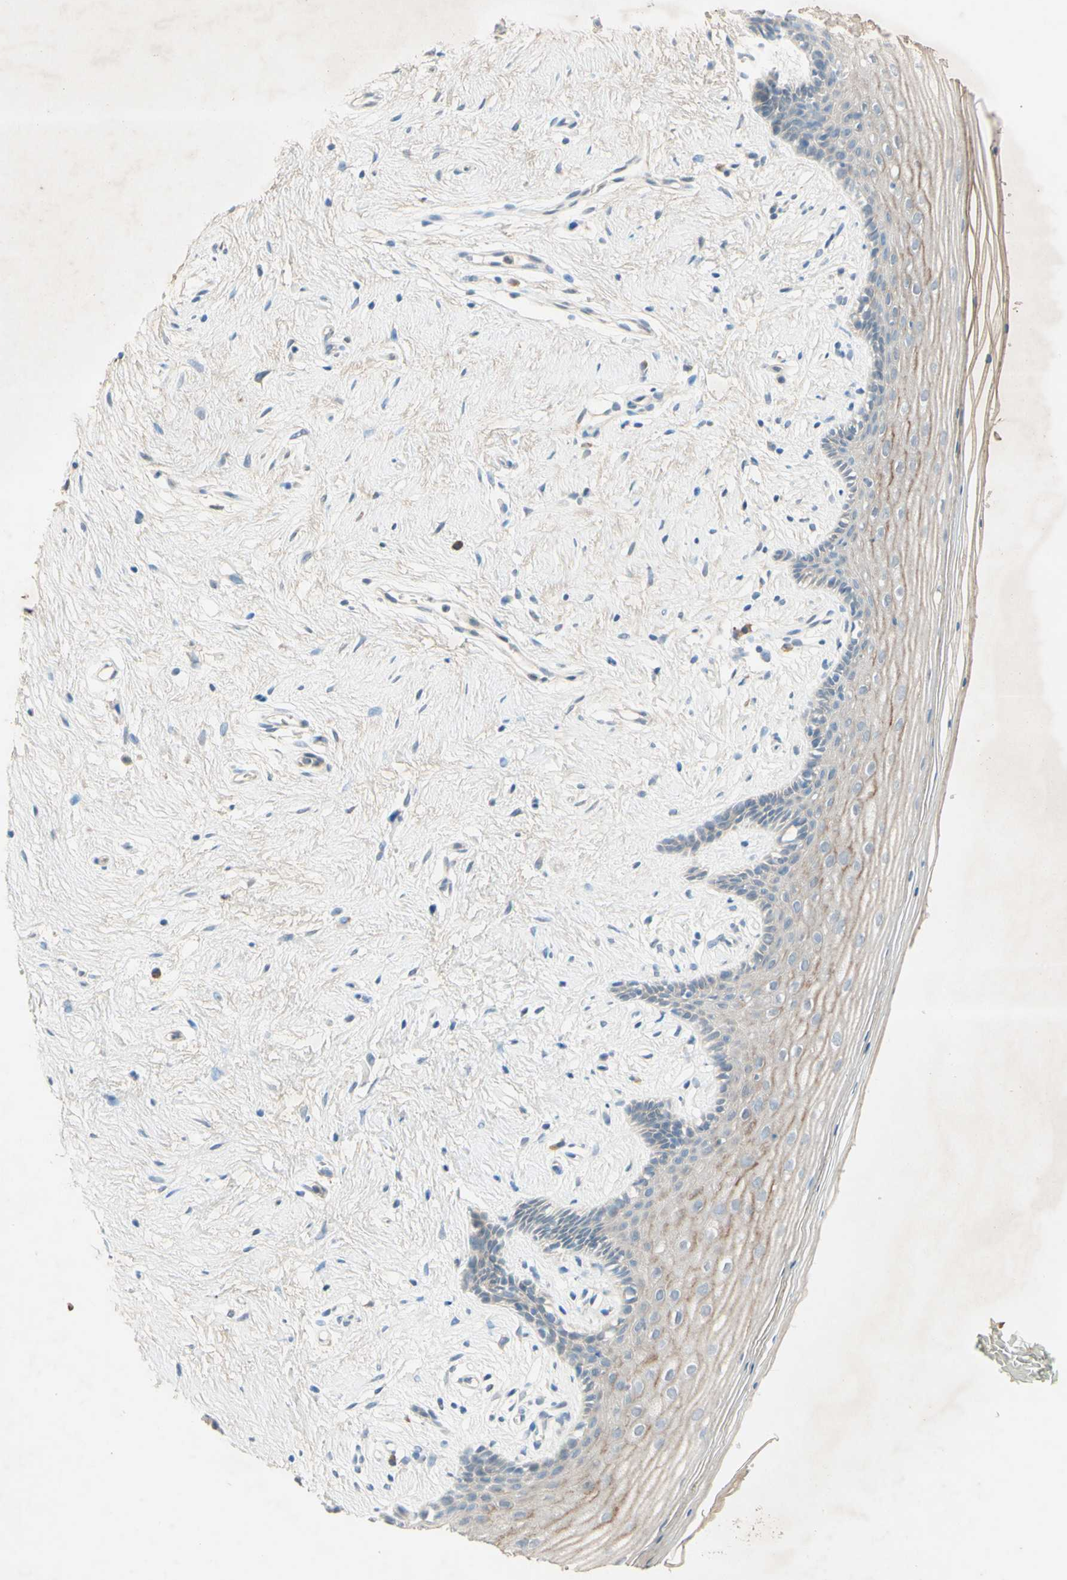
{"staining": {"intensity": "weak", "quantity": "25%-75%", "location": "cytoplasmic/membranous"}, "tissue": "vagina", "cell_type": "Squamous epithelial cells", "image_type": "normal", "snomed": [{"axis": "morphology", "description": "Normal tissue, NOS"}, {"axis": "topography", "description": "Vagina"}], "caption": "Approximately 25%-75% of squamous epithelial cells in normal human vagina show weak cytoplasmic/membranous protein expression as visualized by brown immunohistochemical staining.", "gene": "IL2", "patient": {"sex": "female", "age": 44}}